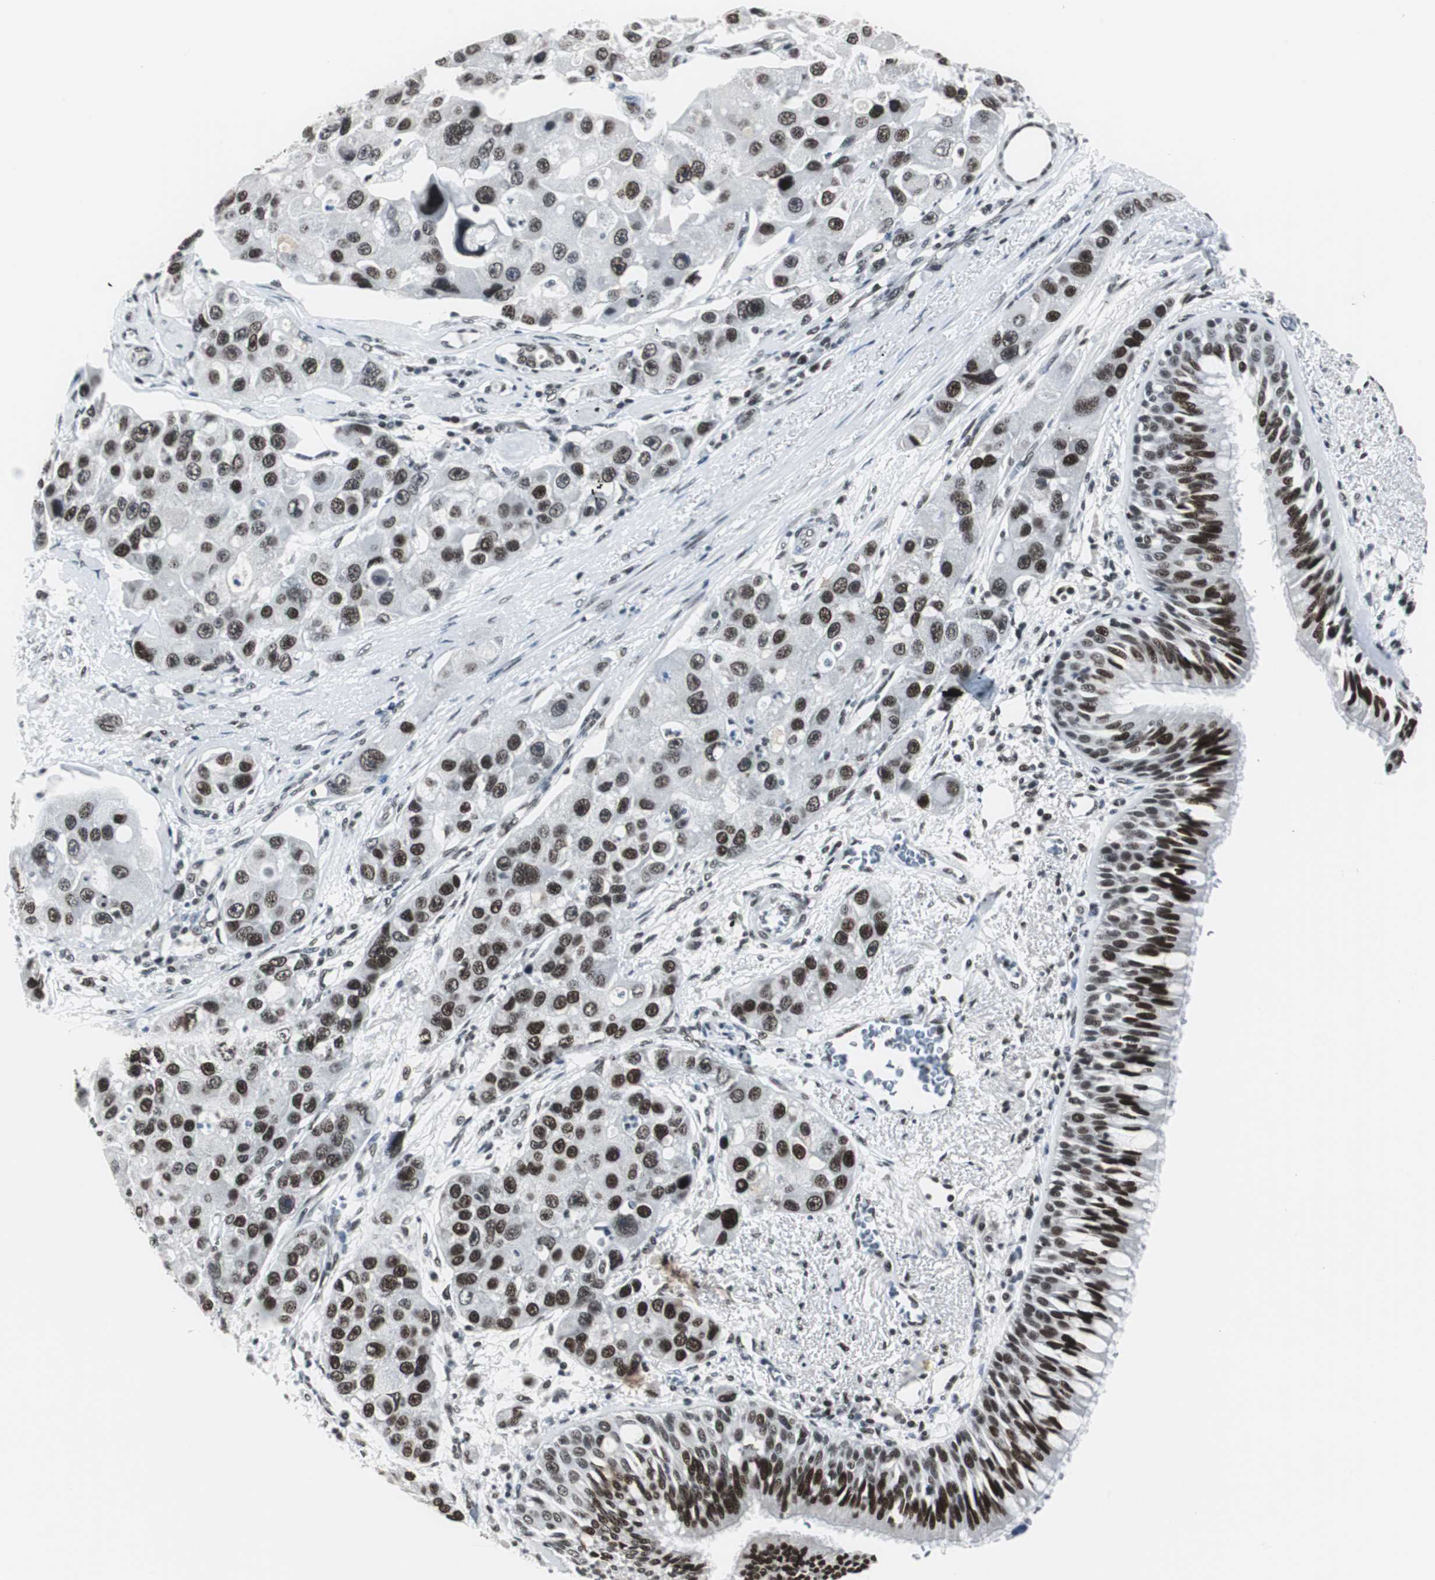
{"staining": {"intensity": "strong", "quantity": ">75%", "location": "nuclear"}, "tissue": "bronchus", "cell_type": "Respiratory epithelial cells", "image_type": "normal", "snomed": [{"axis": "morphology", "description": "Normal tissue, NOS"}, {"axis": "morphology", "description": "Adenocarcinoma, NOS"}, {"axis": "morphology", "description": "Adenocarcinoma, metastatic, NOS"}, {"axis": "topography", "description": "Lymph node"}, {"axis": "topography", "description": "Bronchus"}, {"axis": "topography", "description": "Lung"}], "caption": "Immunohistochemistry micrograph of benign bronchus: human bronchus stained using IHC demonstrates high levels of strong protein expression localized specifically in the nuclear of respiratory epithelial cells, appearing as a nuclear brown color.", "gene": "XRCC1", "patient": {"sex": "female", "age": 54}}